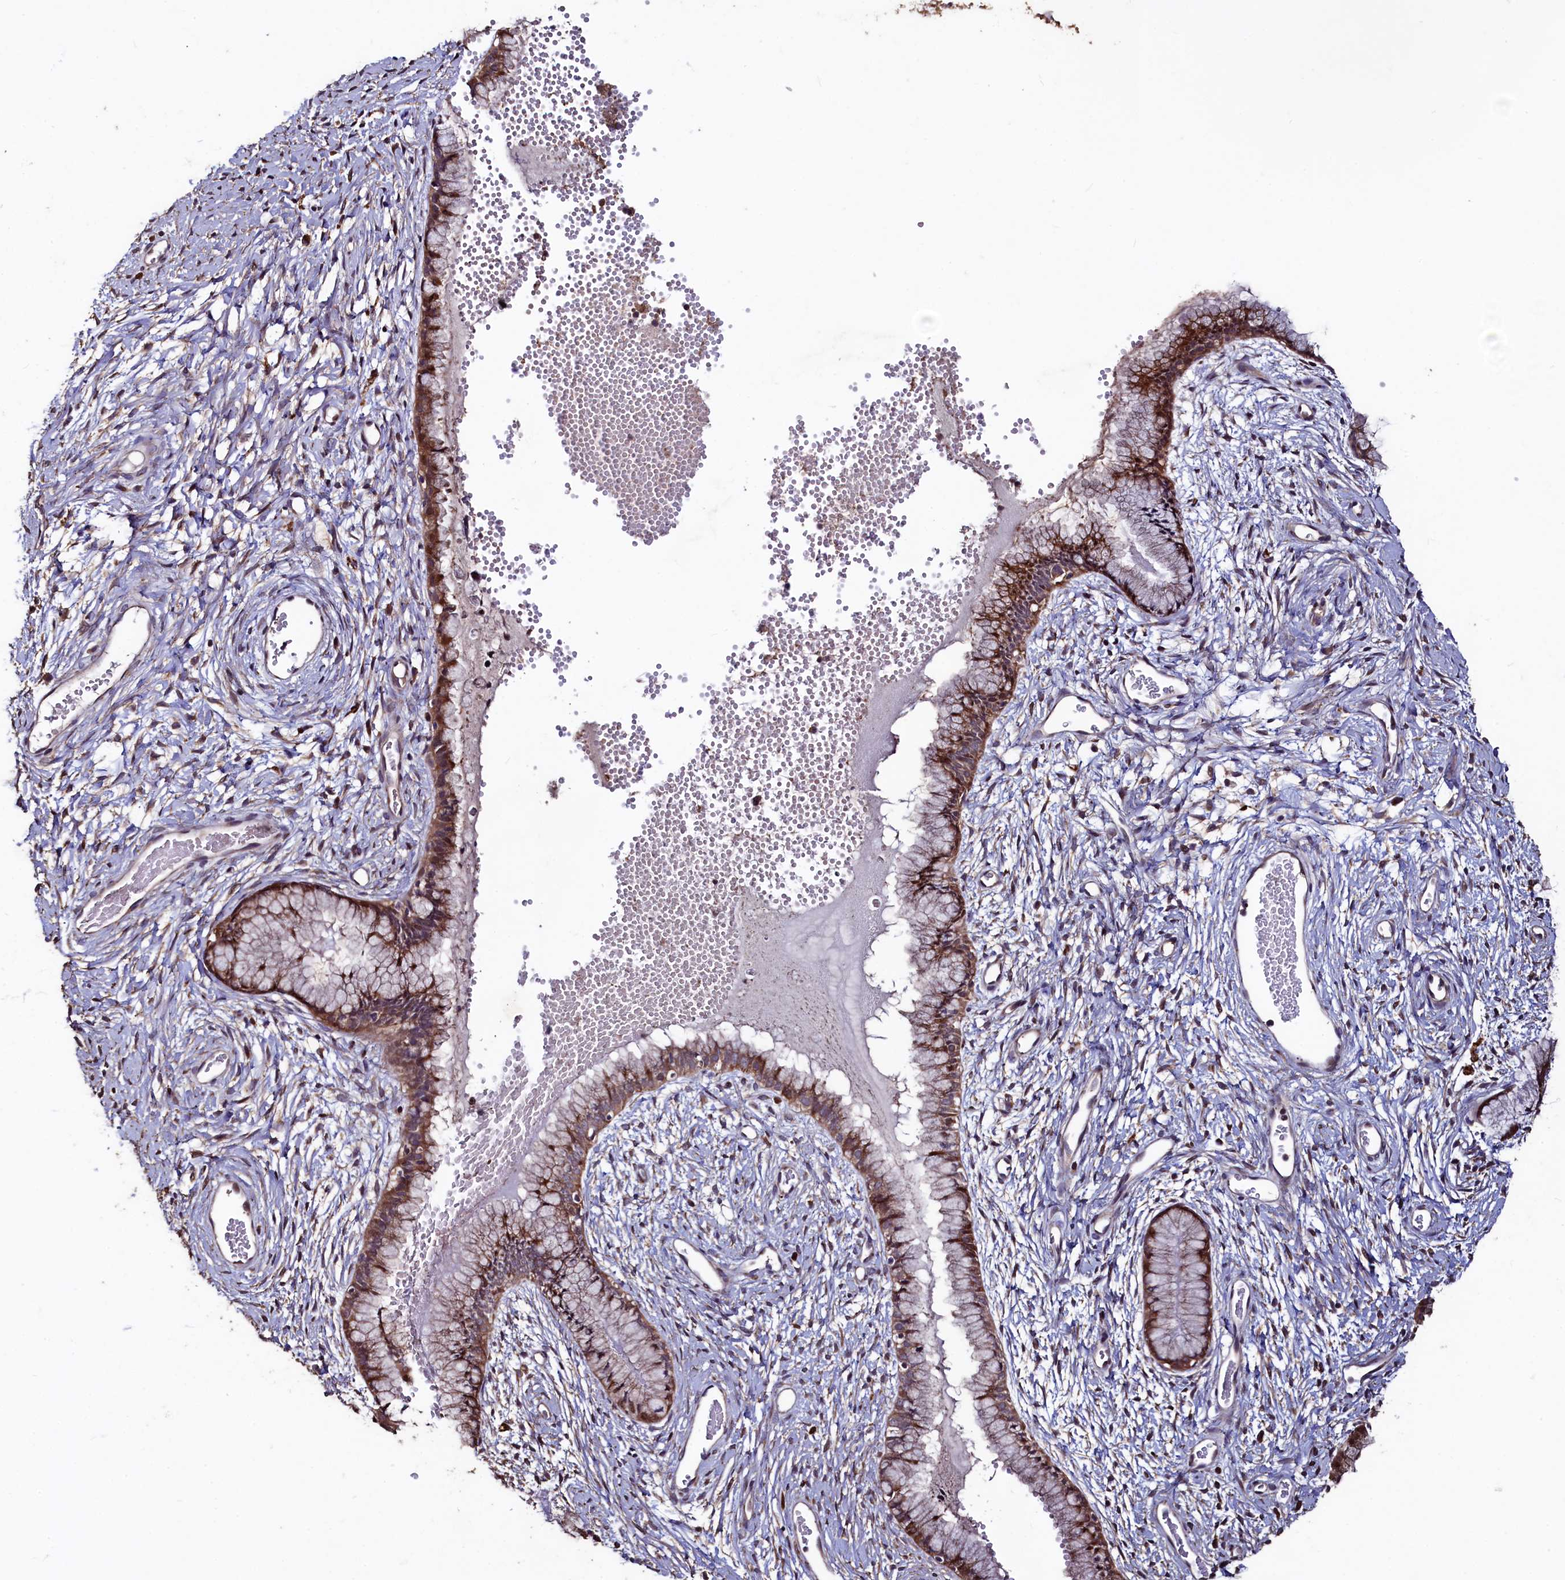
{"staining": {"intensity": "moderate", "quantity": ">75%", "location": "cytoplasmic/membranous"}, "tissue": "cervix", "cell_type": "Glandular cells", "image_type": "normal", "snomed": [{"axis": "morphology", "description": "Normal tissue, NOS"}, {"axis": "topography", "description": "Cervix"}], "caption": "Immunohistochemical staining of normal cervix exhibits medium levels of moderate cytoplasmic/membranous staining in approximately >75% of glandular cells. Ihc stains the protein of interest in brown and the nuclei are stained blue.", "gene": "TMEM98", "patient": {"sex": "female", "age": 42}}